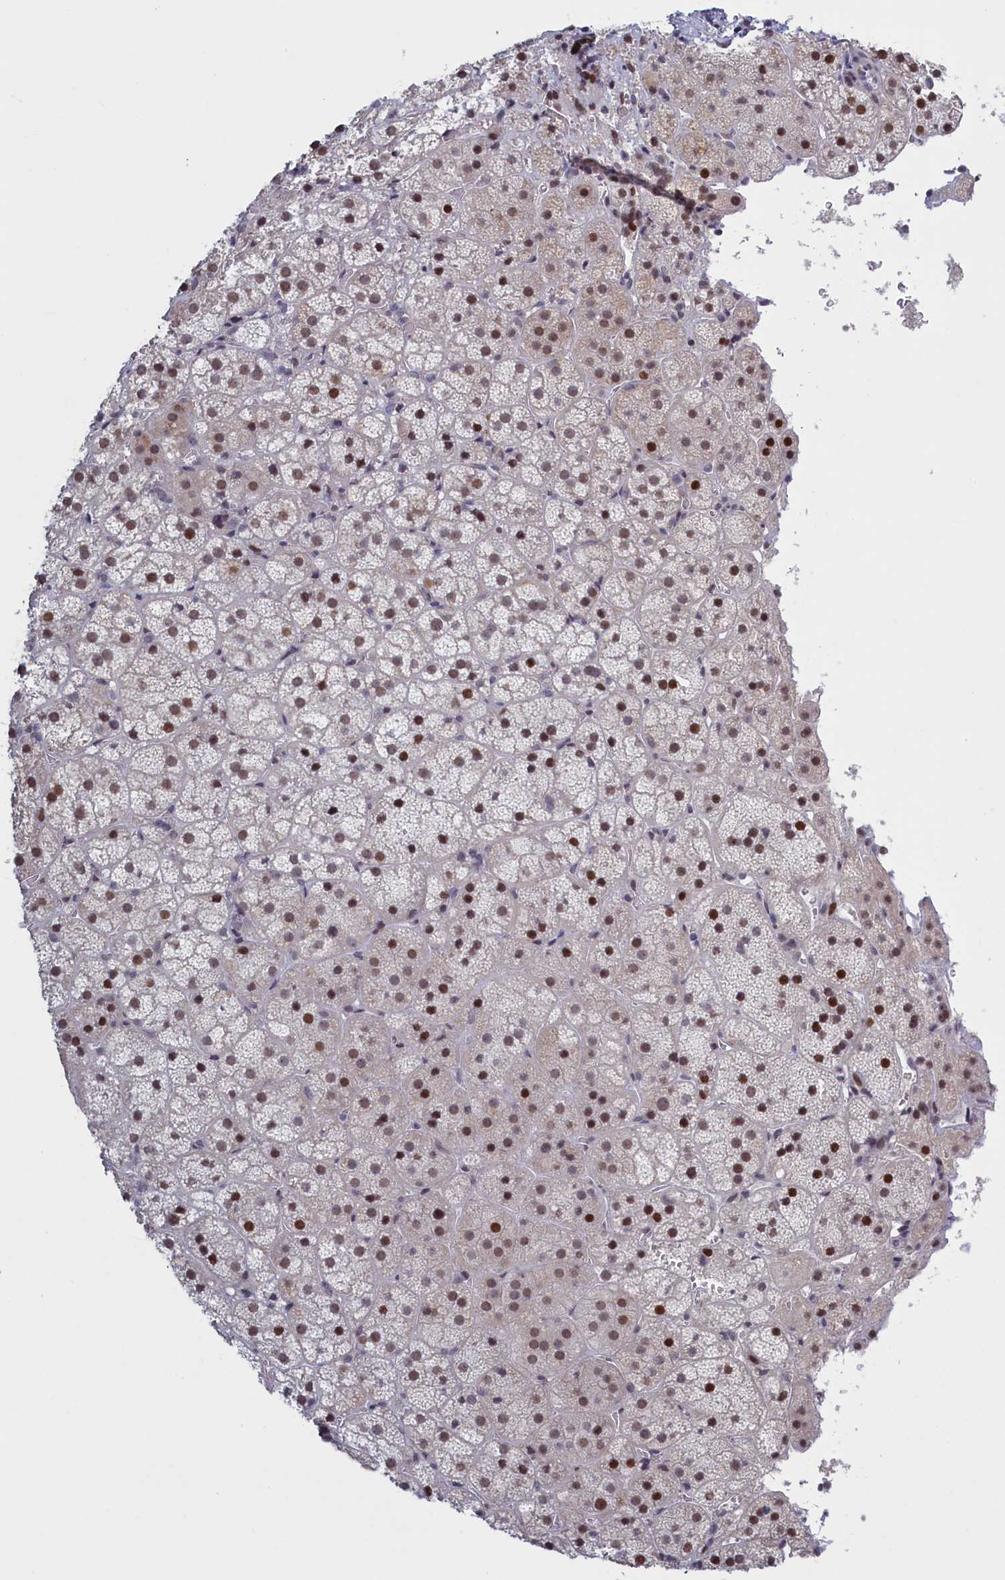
{"staining": {"intensity": "moderate", "quantity": "25%-75%", "location": "nuclear"}, "tissue": "adrenal gland", "cell_type": "Glandular cells", "image_type": "normal", "snomed": [{"axis": "morphology", "description": "Normal tissue, NOS"}, {"axis": "topography", "description": "Adrenal gland"}], "caption": "Benign adrenal gland exhibits moderate nuclear expression in about 25%-75% of glandular cells (Brightfield microscopy of DAB IHC at high magnification)..", "gene": "ATF7IP2", "patient": {"sex": "female", "age": 44}}